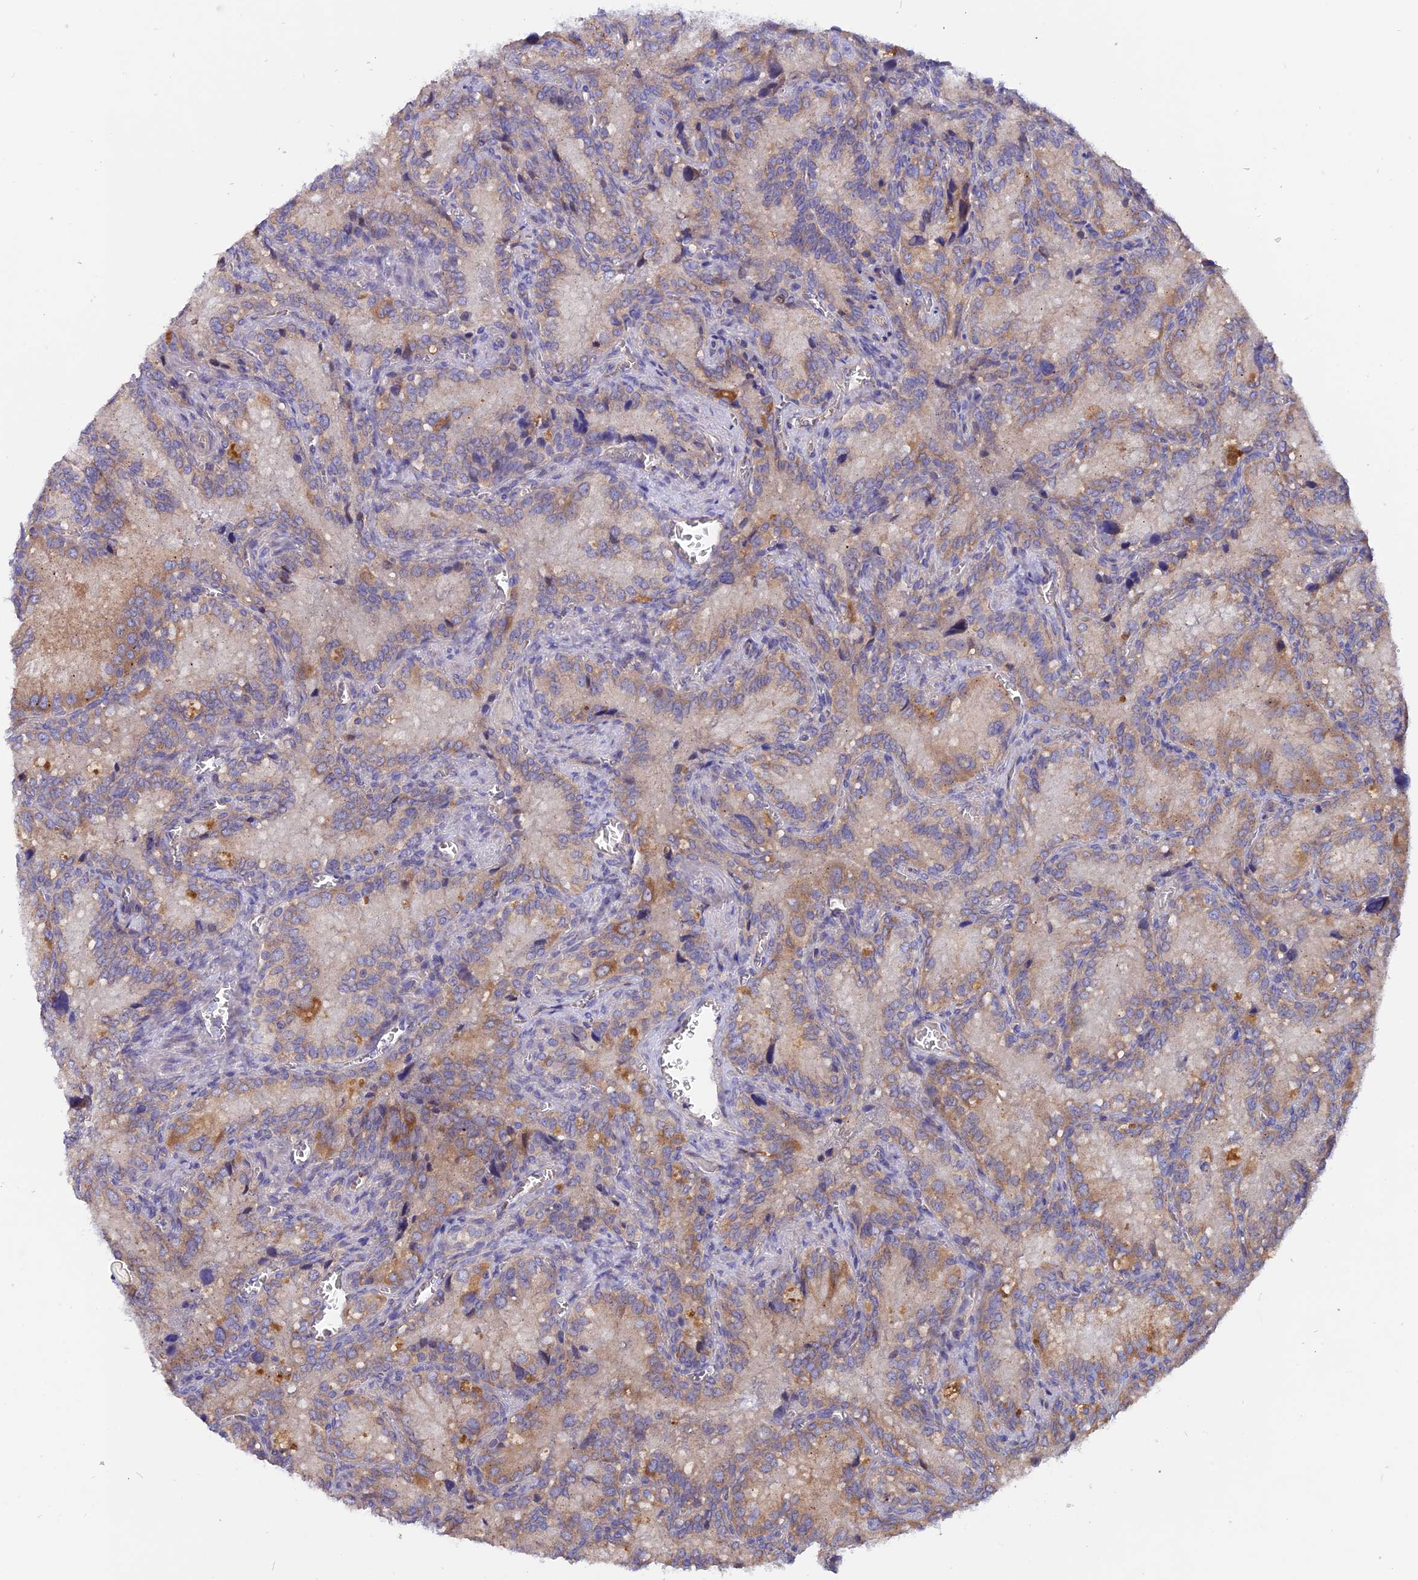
{"staining": {"intensity": "moderate", "quantity": "25%-75%", "location": "cytoplasmic/membranous"}, "tissue": "seminal vesicle", "cell_type": "Glandular cells", "image_type": "normal", "snomed": [{"axis": "morphology", "description": "Normal tissue, NOS"}, {"axis": "topography", "description": "Seminal veicle"}], "caption": "Protein analysis of normal seminal vesicle shows moderate cytoplasmic/membranous positivity in about 25%-75% of glandular cells. Using DAB (3,3'-diaminobenzidine) (brown) and hematoxylin (blue) stains, captured at high magnification using brightfield microscopy.", "gene": "HYCC1", "patient": {"sex": "male", "age": 62}}